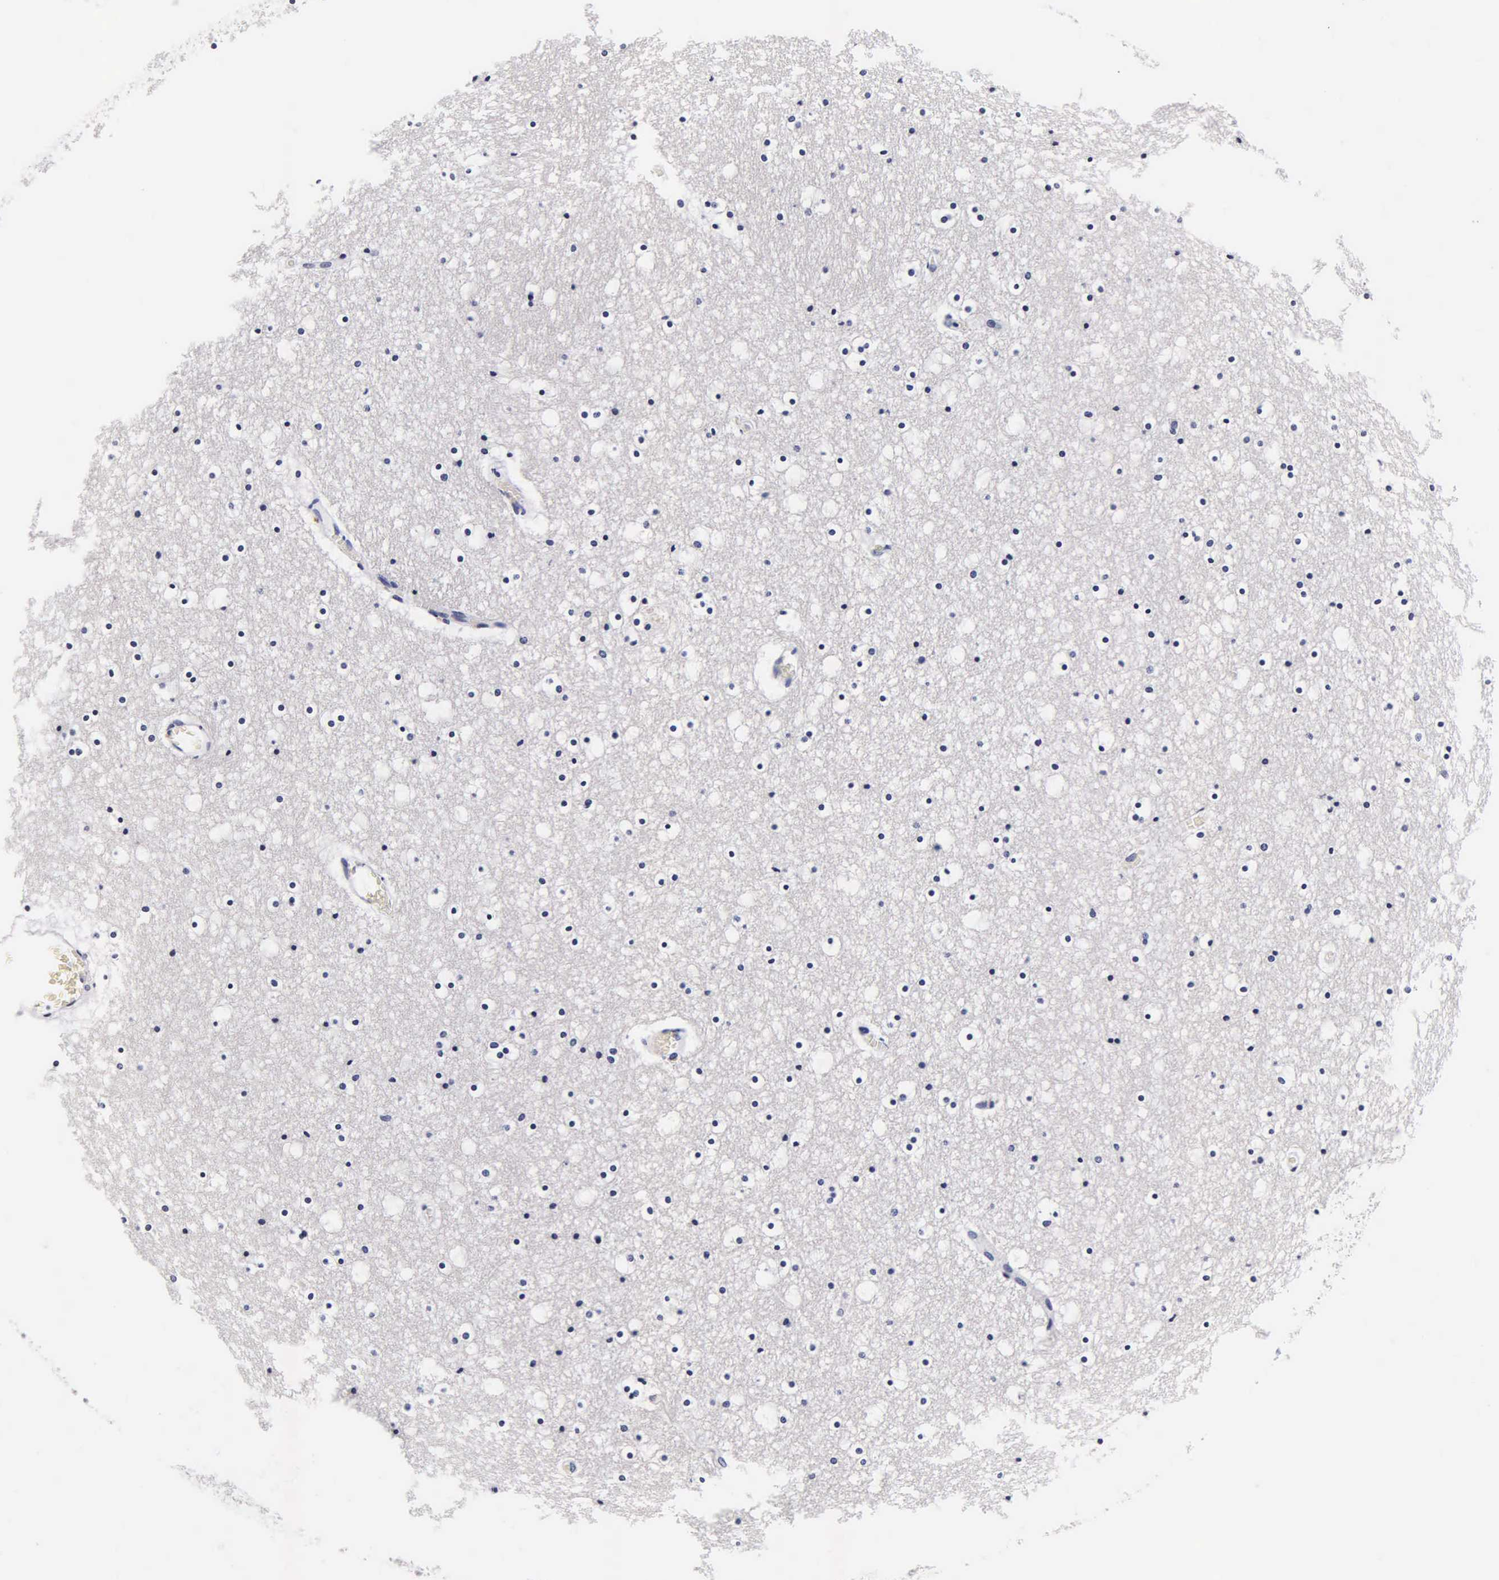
{"staining": {"intensity": "negative", "quantity": "none", "location": "none"}, "tissue": "caudate", "cell_type": "Glial cells", "image_type": "normal", "snomed": [{"axis": "morphology", "description": "Normal tissue, NOS"}, {"axis": "topography", "description": "Lateral ventricle wall"}], "caption": "A high-resolution histopathology image shows immunohistochemistry staining of normal caudate, which exhibits no significant expression in glial cells.", "gene": "CGB3", "patient": {"sex": "male", "age": 45}}